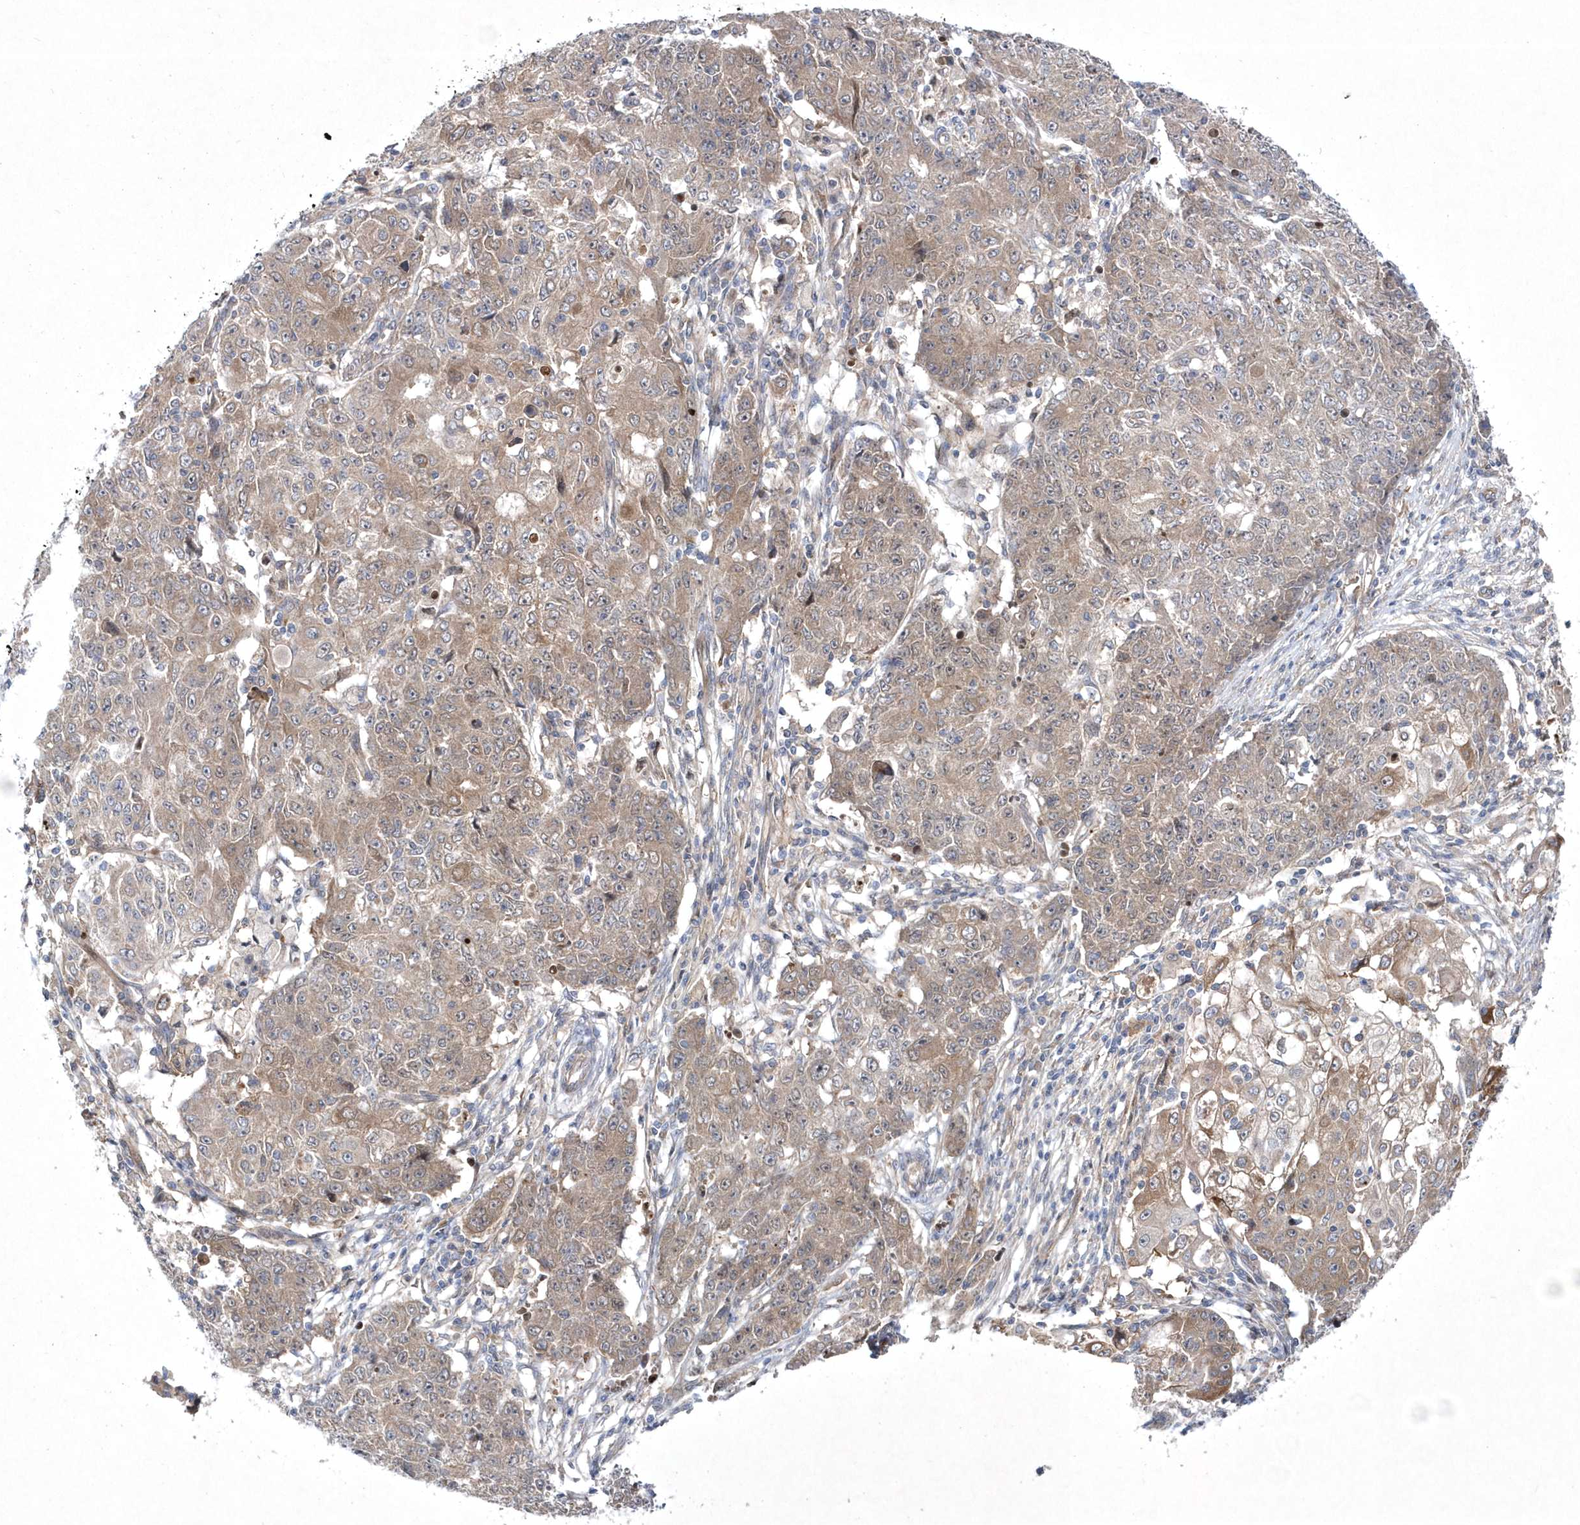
{"staining": {"intensity": "weak", "quantity": ">75%", "location": "cytoplasmic/membranous"}, "tissue": "ovarian cancer", "cell_type": "Tumor cells", "image_type": "cancer", "snomed": [{"axis": "morphology", "description": "Carcinoma, endometroid"}, {"axis": "topography", "description": "Ovary"}], "caption": "Protein analysis of endometroid carcinoma (ovarian) tissue reveals weak cytoplasmic/membranous staining in approximately >75% of tumor cells.", "gene": "DSPP", "patient": {"sex": "female", "age": 42}}